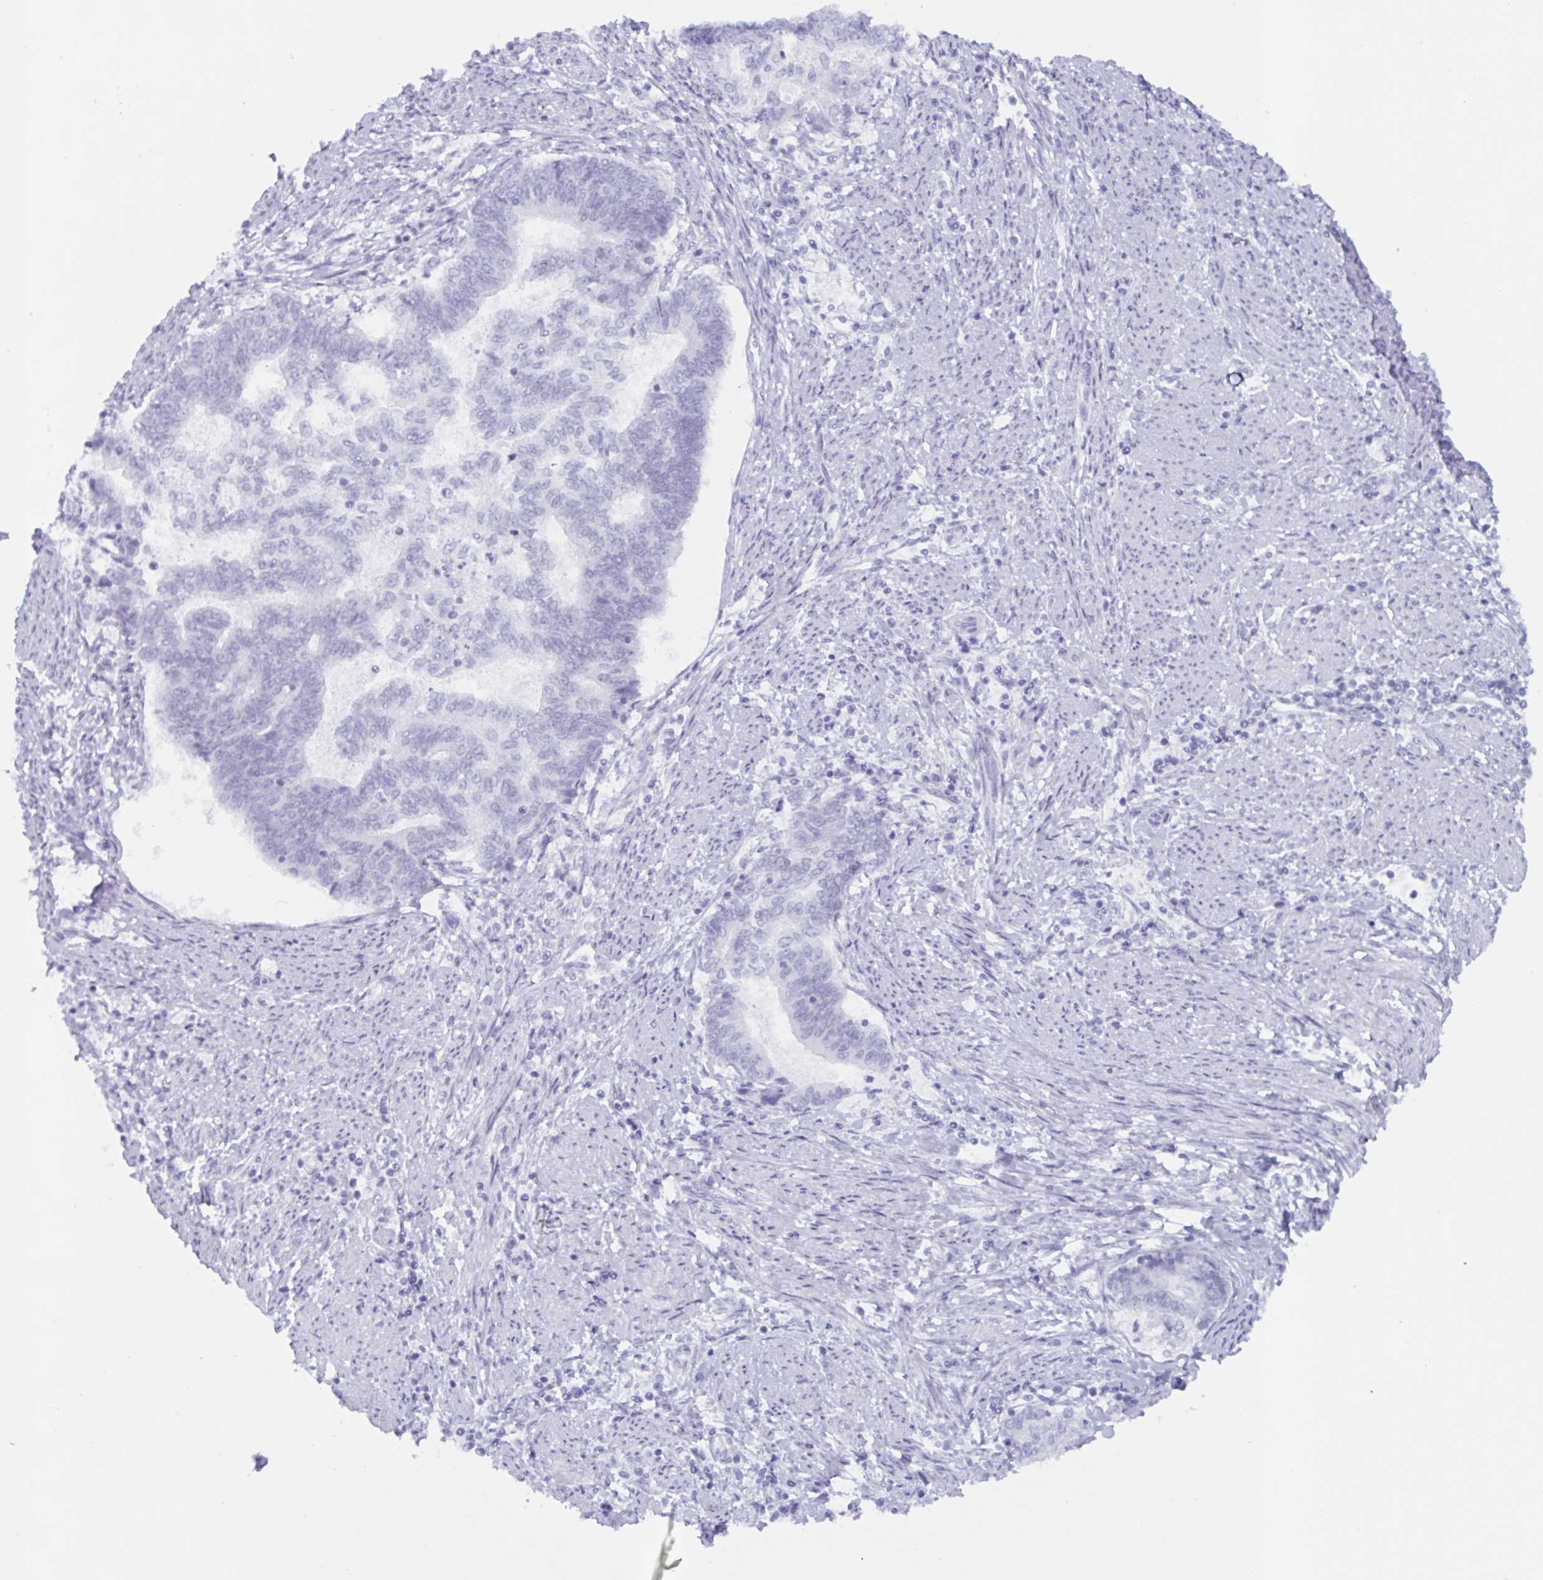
{"staining": {"intensity": "negative", "quantity": "none", "location": "none"}, "tissue": "endometrial cancer", "cell_type": "Tumor cells", "image_type": "cancer", "snomed": [{"axis": "morphology", "description": "Adenocarcinoma, NOS"}, {"axis": "topography", "description": "Endometrium"}], "caption": "Endometrial cancer stained for a protein using immunohistochemistry (IHC) exhibits no staining tumor cells.", "gene": "ZFP64", "patient": {"sex": "female", "age": 65}}